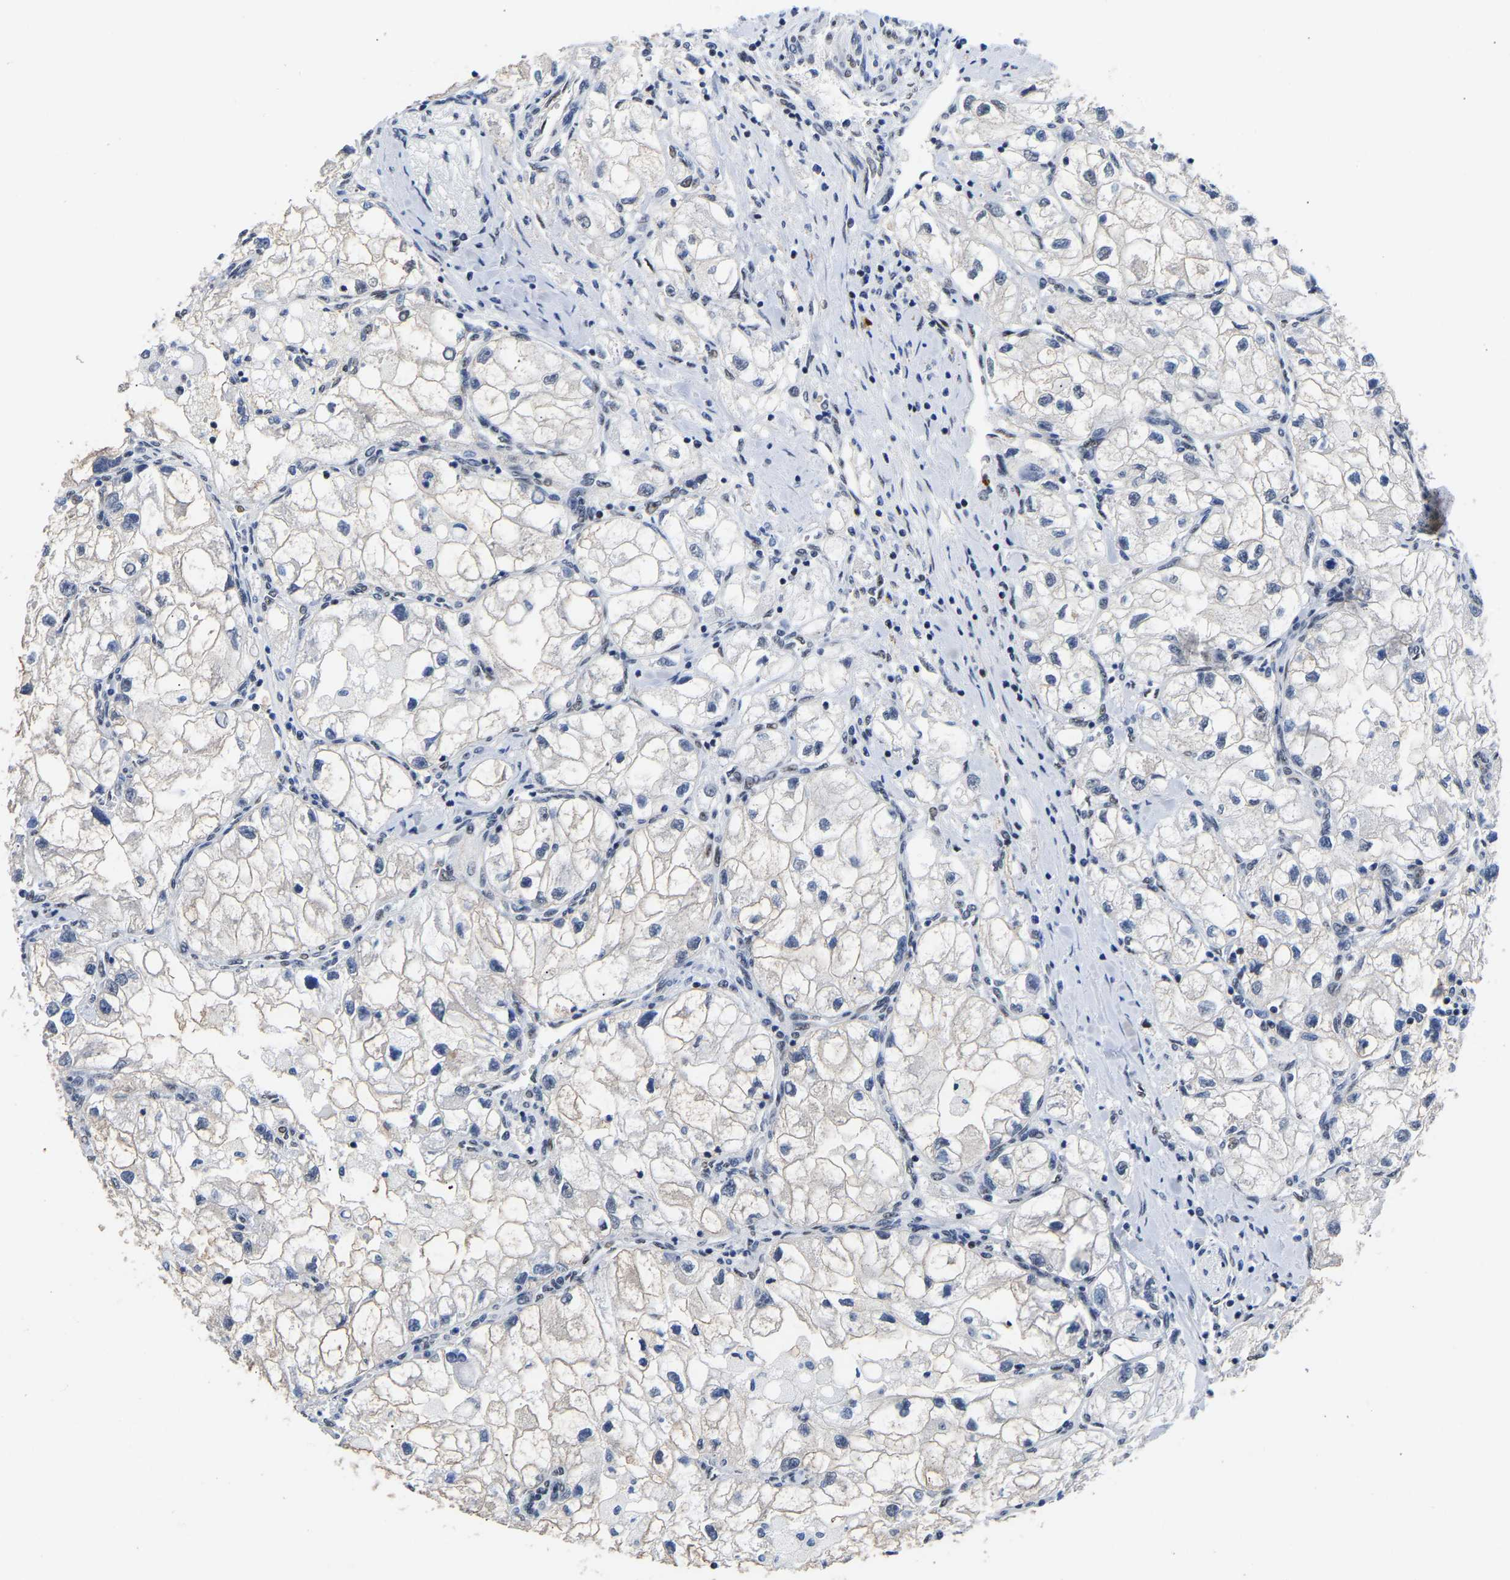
{"staining": {"intensity": "negative", "quantity": "none", "location": "none"}, "tissue": "renal cancer", "cell_type": "Tumor cells", "image_type": "cancer", "snomed": [{"axis": "morphology", "description": "Adenocarcinoma, NOS"}, {"axis": "topography", "description": "Kidney"}], "caption": "Tumor cells are negative for protein expression in human renal cancer (adenocarcinoma).", "gene": "PTRHD1", "patient": {"sex": "female", "age": 70}}